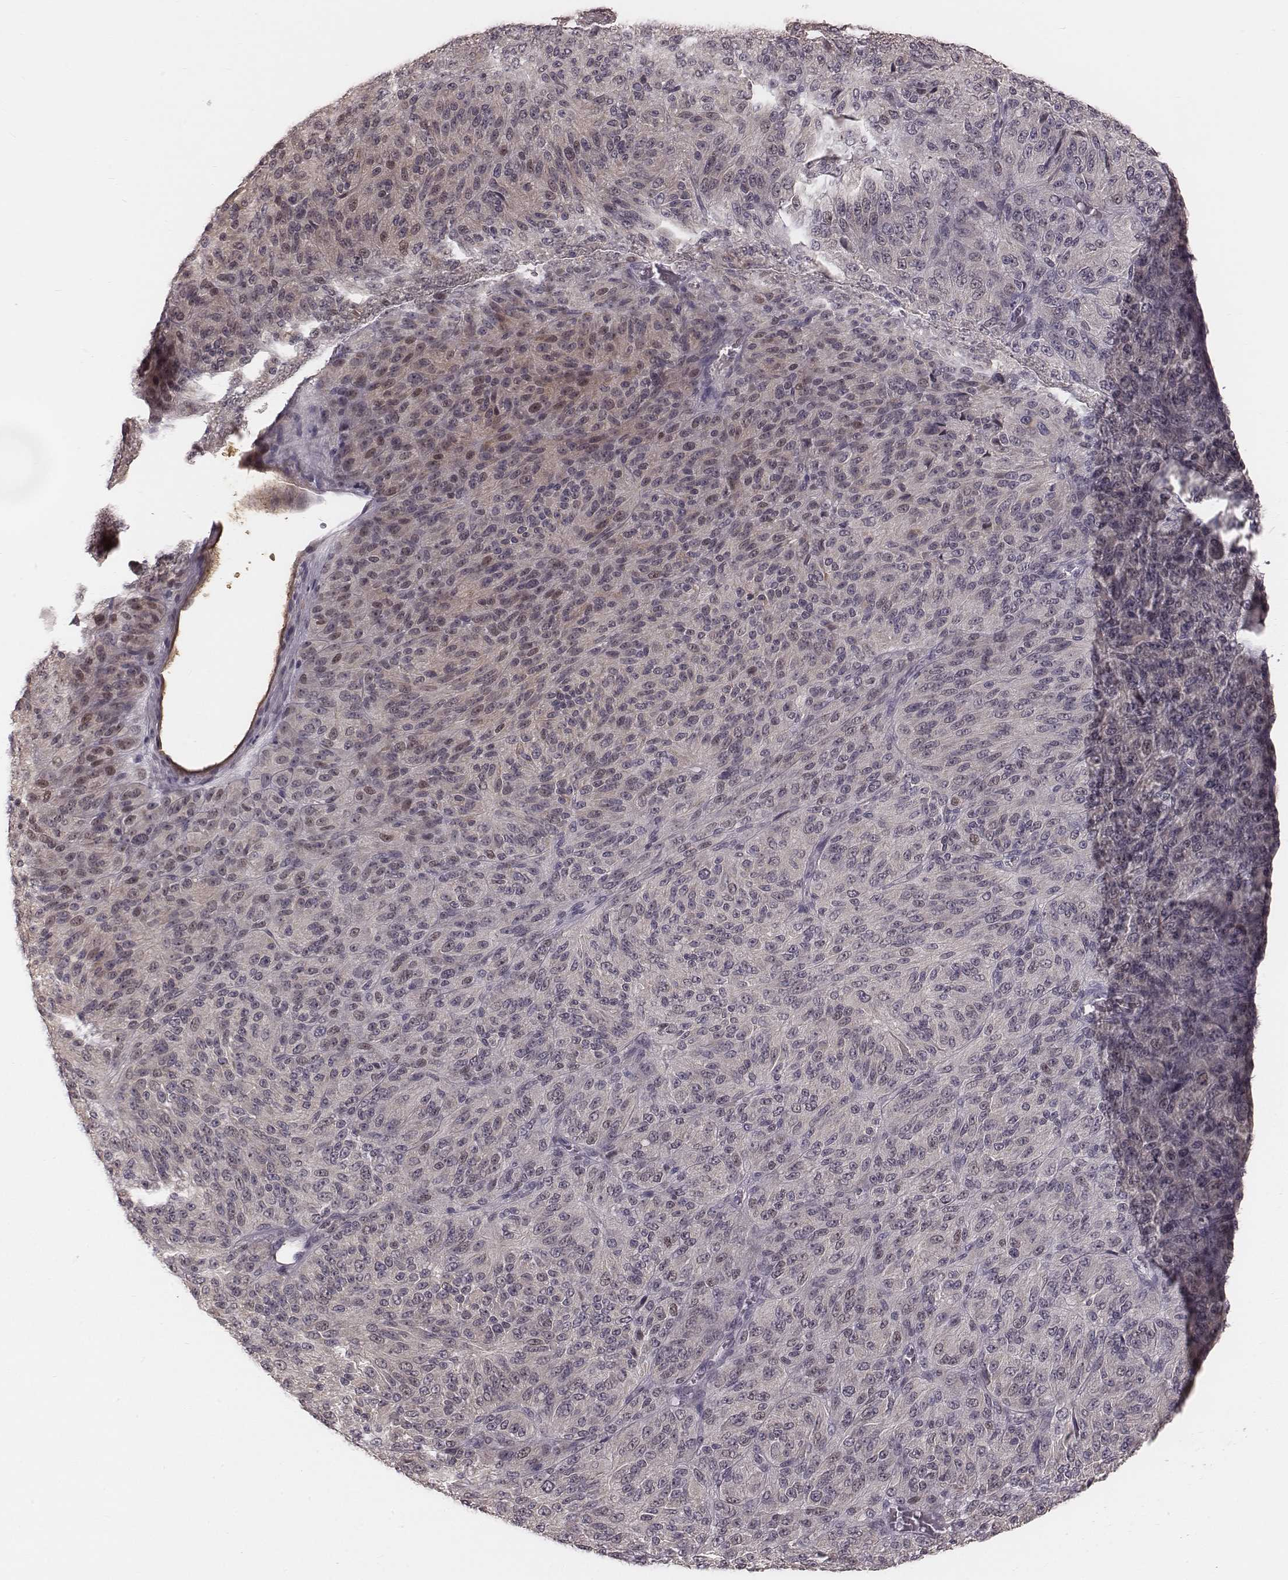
{"staining": {"intensity": "negative", "quantity": "none", "location": "none"}, "tissue": "melanoma", "cell_type": "Tumor cells", "image_type": "cancer", "snomed": [{"axis": "morphology", "description": "Malignant melanoma, Metastatic site"}, {"axis": "topography", "description": "Brain"}], "caption": "Tumor cells show no significant protein staining in melanoma. Brightfield microscopy of IHC stained with DAB (3,3'-diaminobenzidine) (brown) and hematoxylin (blue), captured at high magnification.", "gene": "IQCG", "patient": {"sex": "female", "age": 56}}